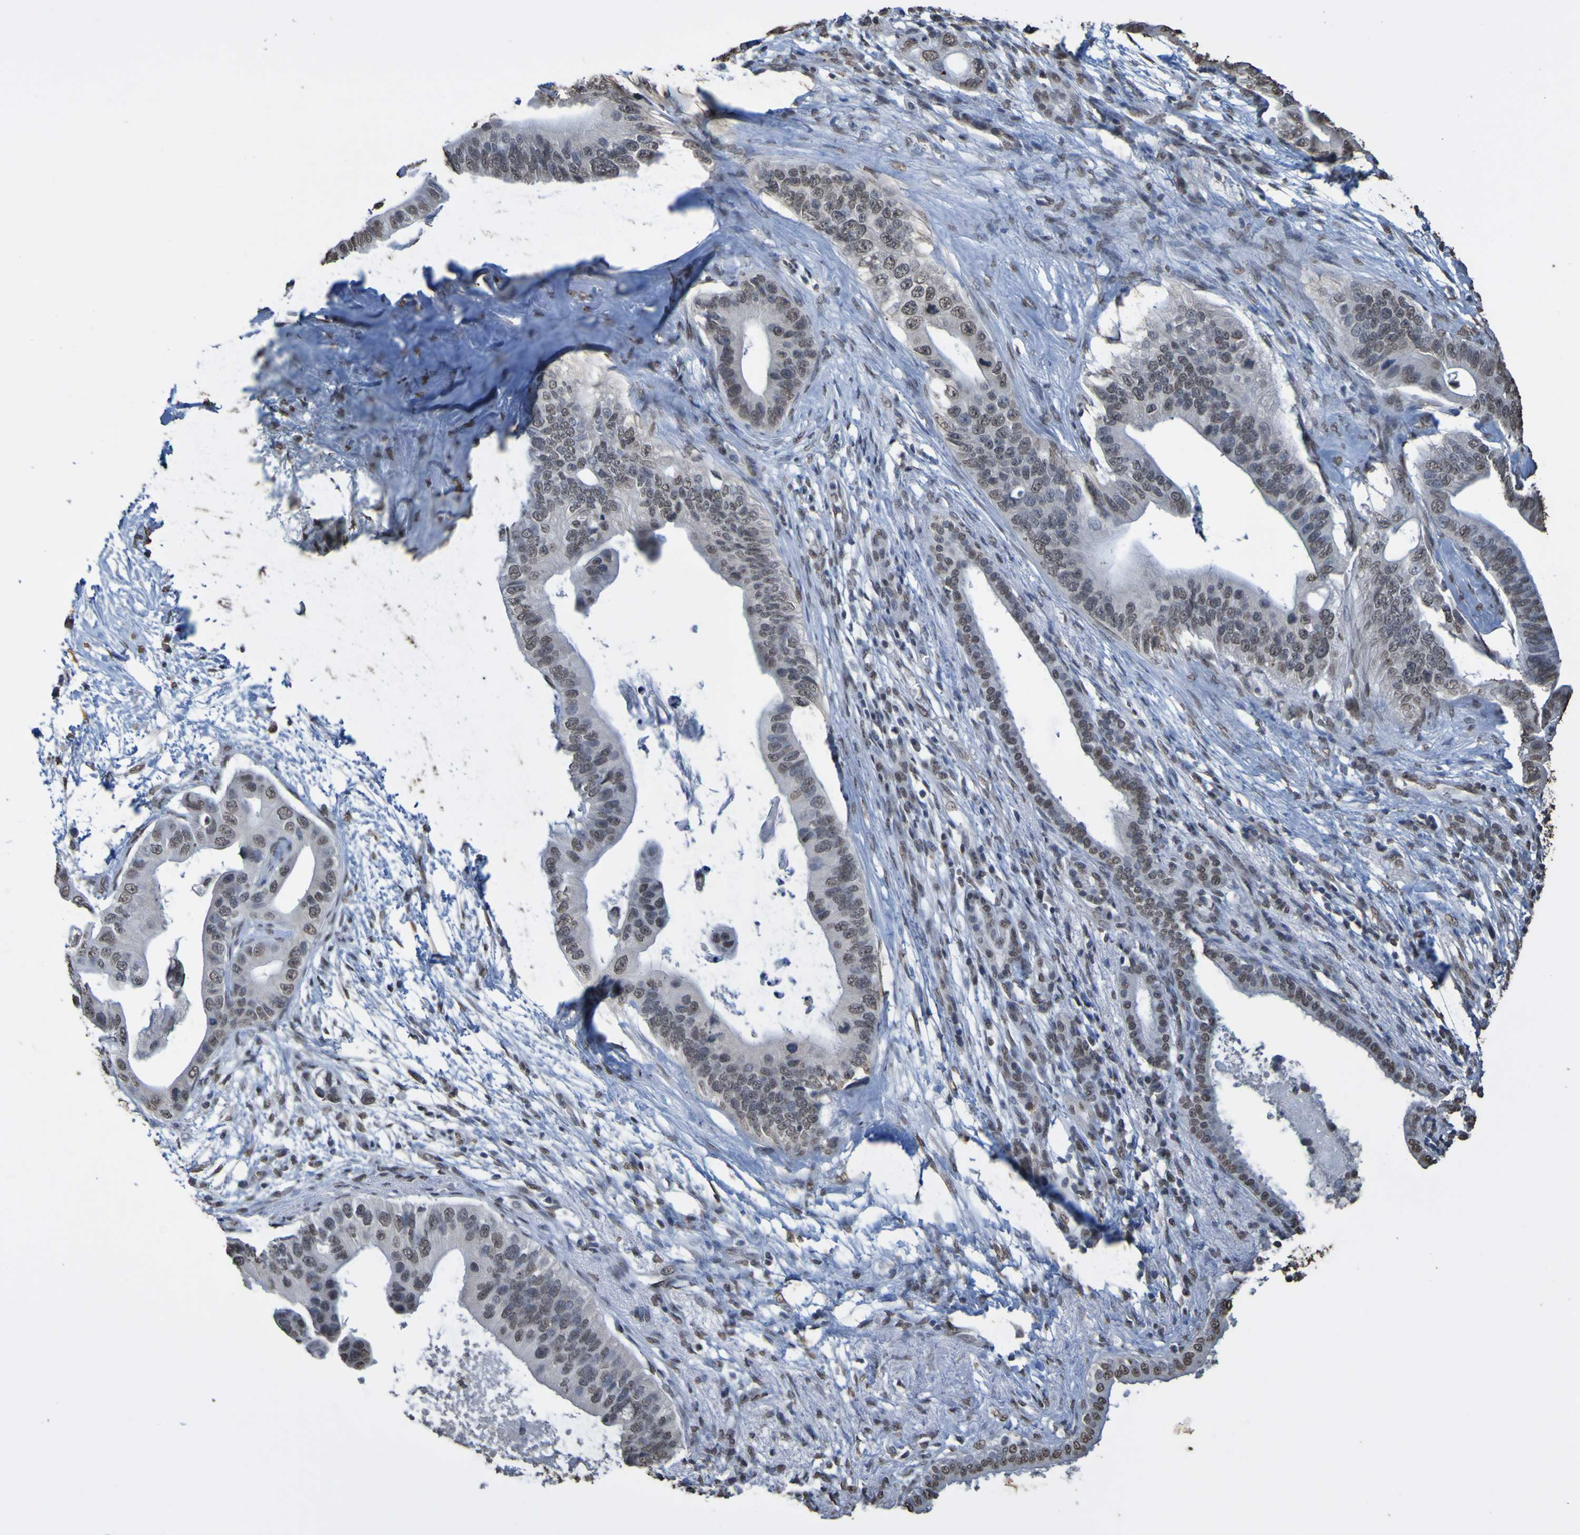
{"staining": {"intensity": "weak", "quantity": "25%-75%", "location": "nuclear"}, "tissue": "pancreatic cancer", "cell_type": "Tumor cells", "image_type": "cancer", "snomed": [{"axis": "morphology", "description": "Adenocarcinoma, NOS"}, {"axis": "topography", "description": "Pancreas"}], "caption": "Protein analysis of pancreatic cancer (adenocarcinoma) tissue reveals weak nuclear staining in approximately 25%-75% of tumor cells. (DAB IHC with brightfield microscopy, high magnification).", "gene": "ALKBH2", "patient": {"sex": "male", "age": 77}}